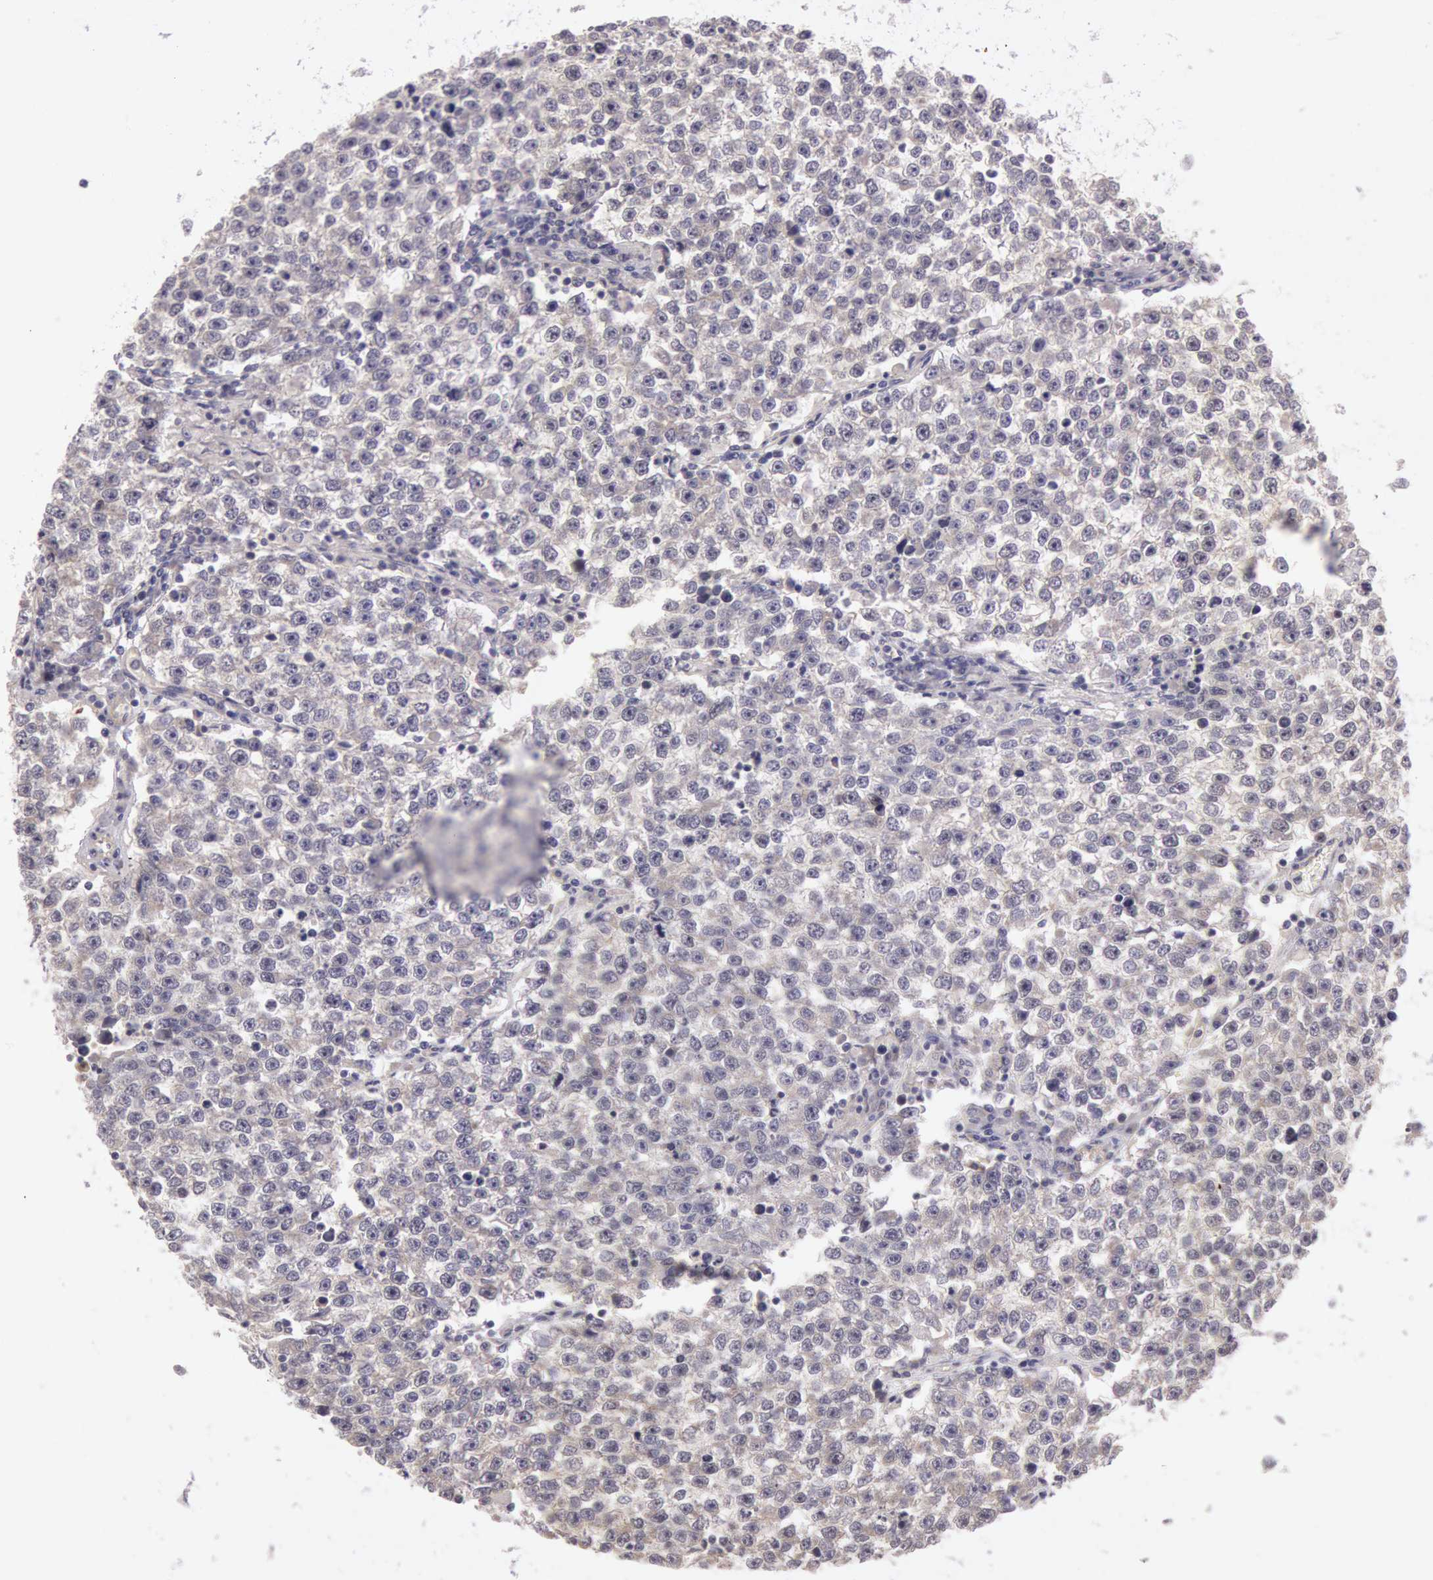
{"staining": {"intensity": "negative", "quantity": "none", "location": "none"}, "tissue": "testis cancer", "cell_type": "Tumor cells", "image_type": "cancer", "snomed": [{"axis": "morphology", "description": "Seminoma, NOS"}, {"axis": "topography", "description": "Testis"}], "caption": "Immunohistochemical staining of testis cancer displays no significant expression in tumor cells.", "gene": "AMOTL1", "patient": {"sex": "male", "age": 36}}